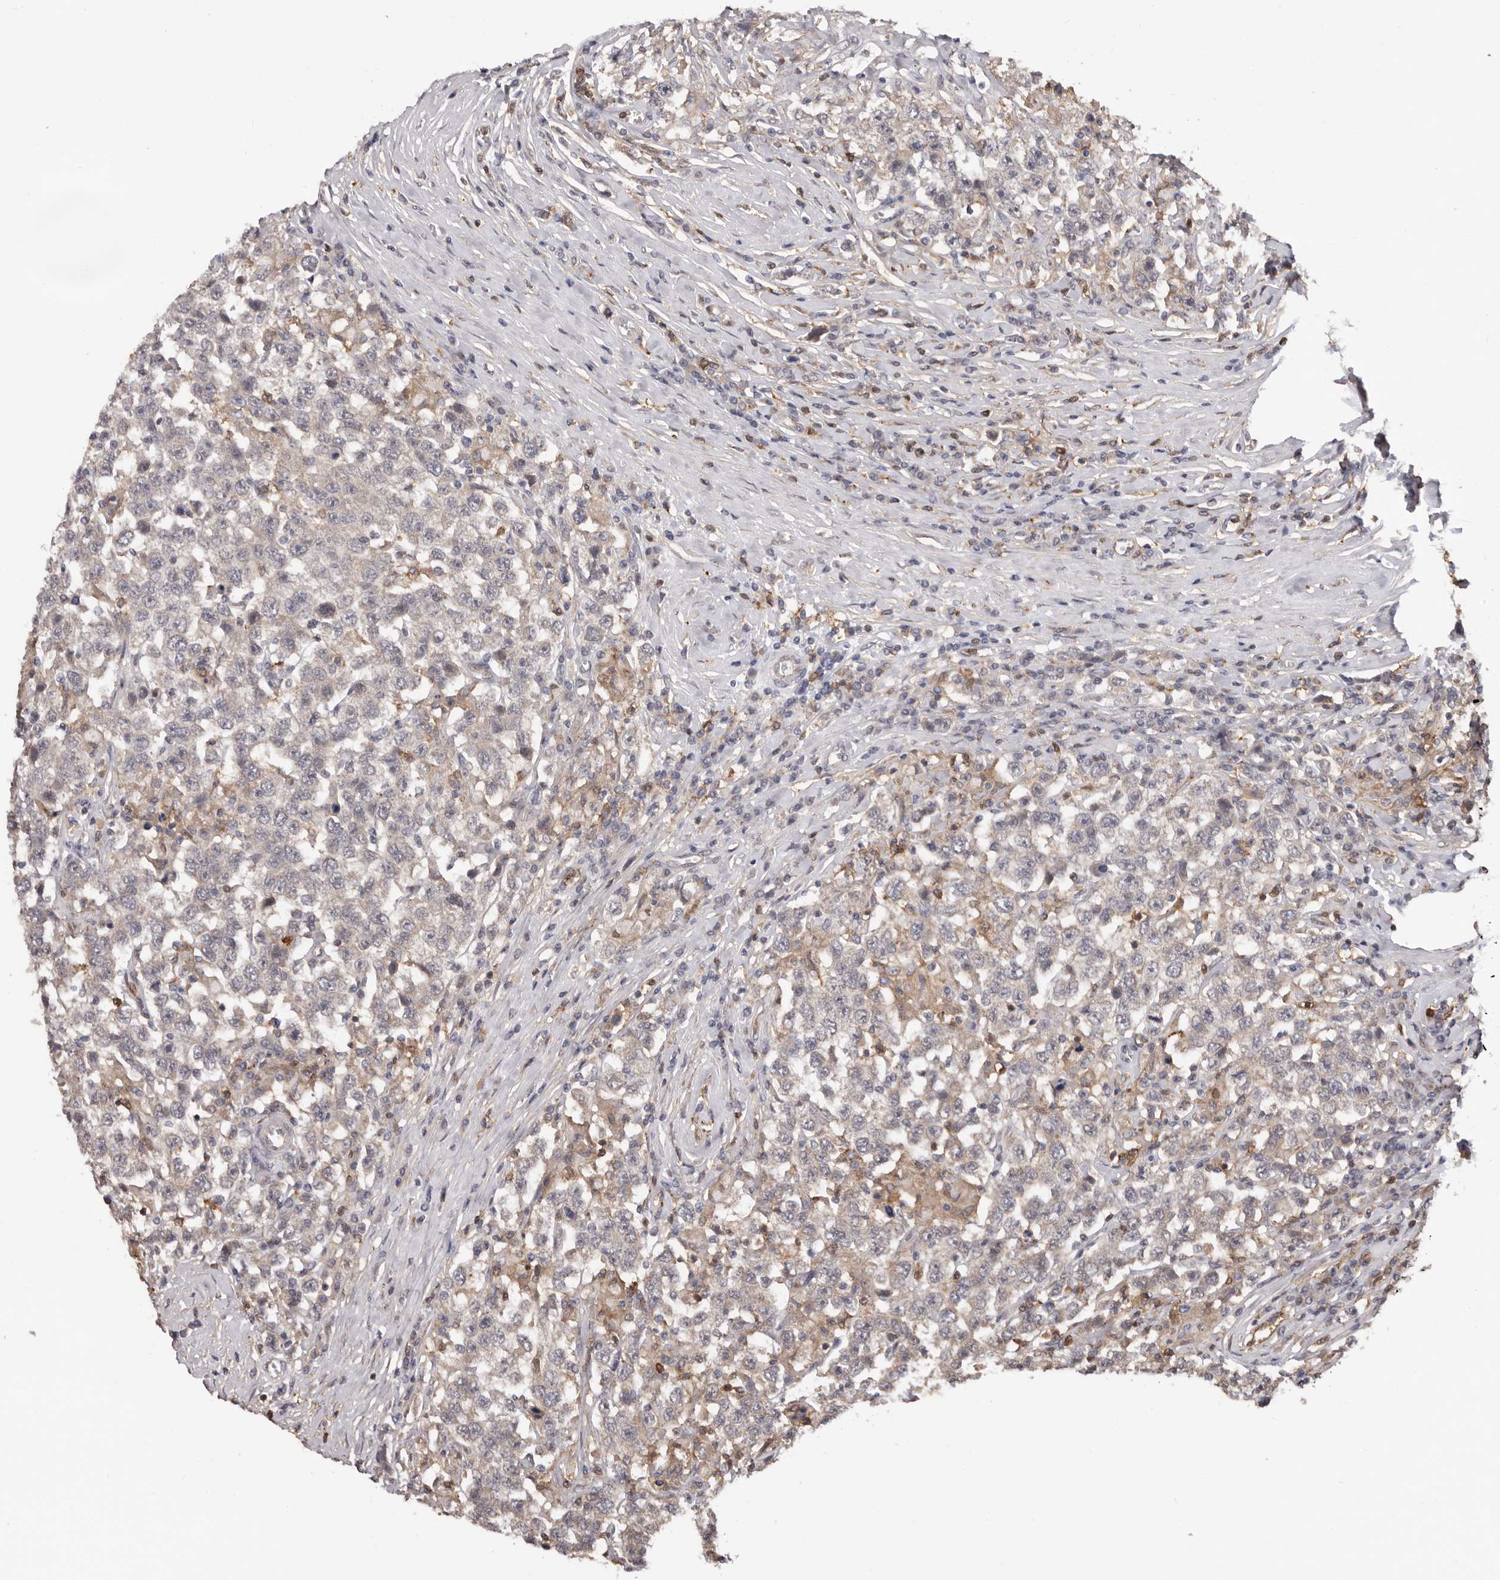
{"staining": {"intensity": "weak", "quantity": "<25%", "location": "cytoplasmic/membranous"}, "tissue": "testis cancer", "cell_type": "Tumor cells", "image_type": "cancer", "snomed": [{"axis": "morphology", "description": "Seminoma, NOS"}, {"axis": "topography", "description": "Testis"}], "caption": "This is an IHC histopathology image of human seminoma (testis). There is no staining in tumor cells.", "gene": "PRR12", "patient": {"sex": "male", "age": 41}}